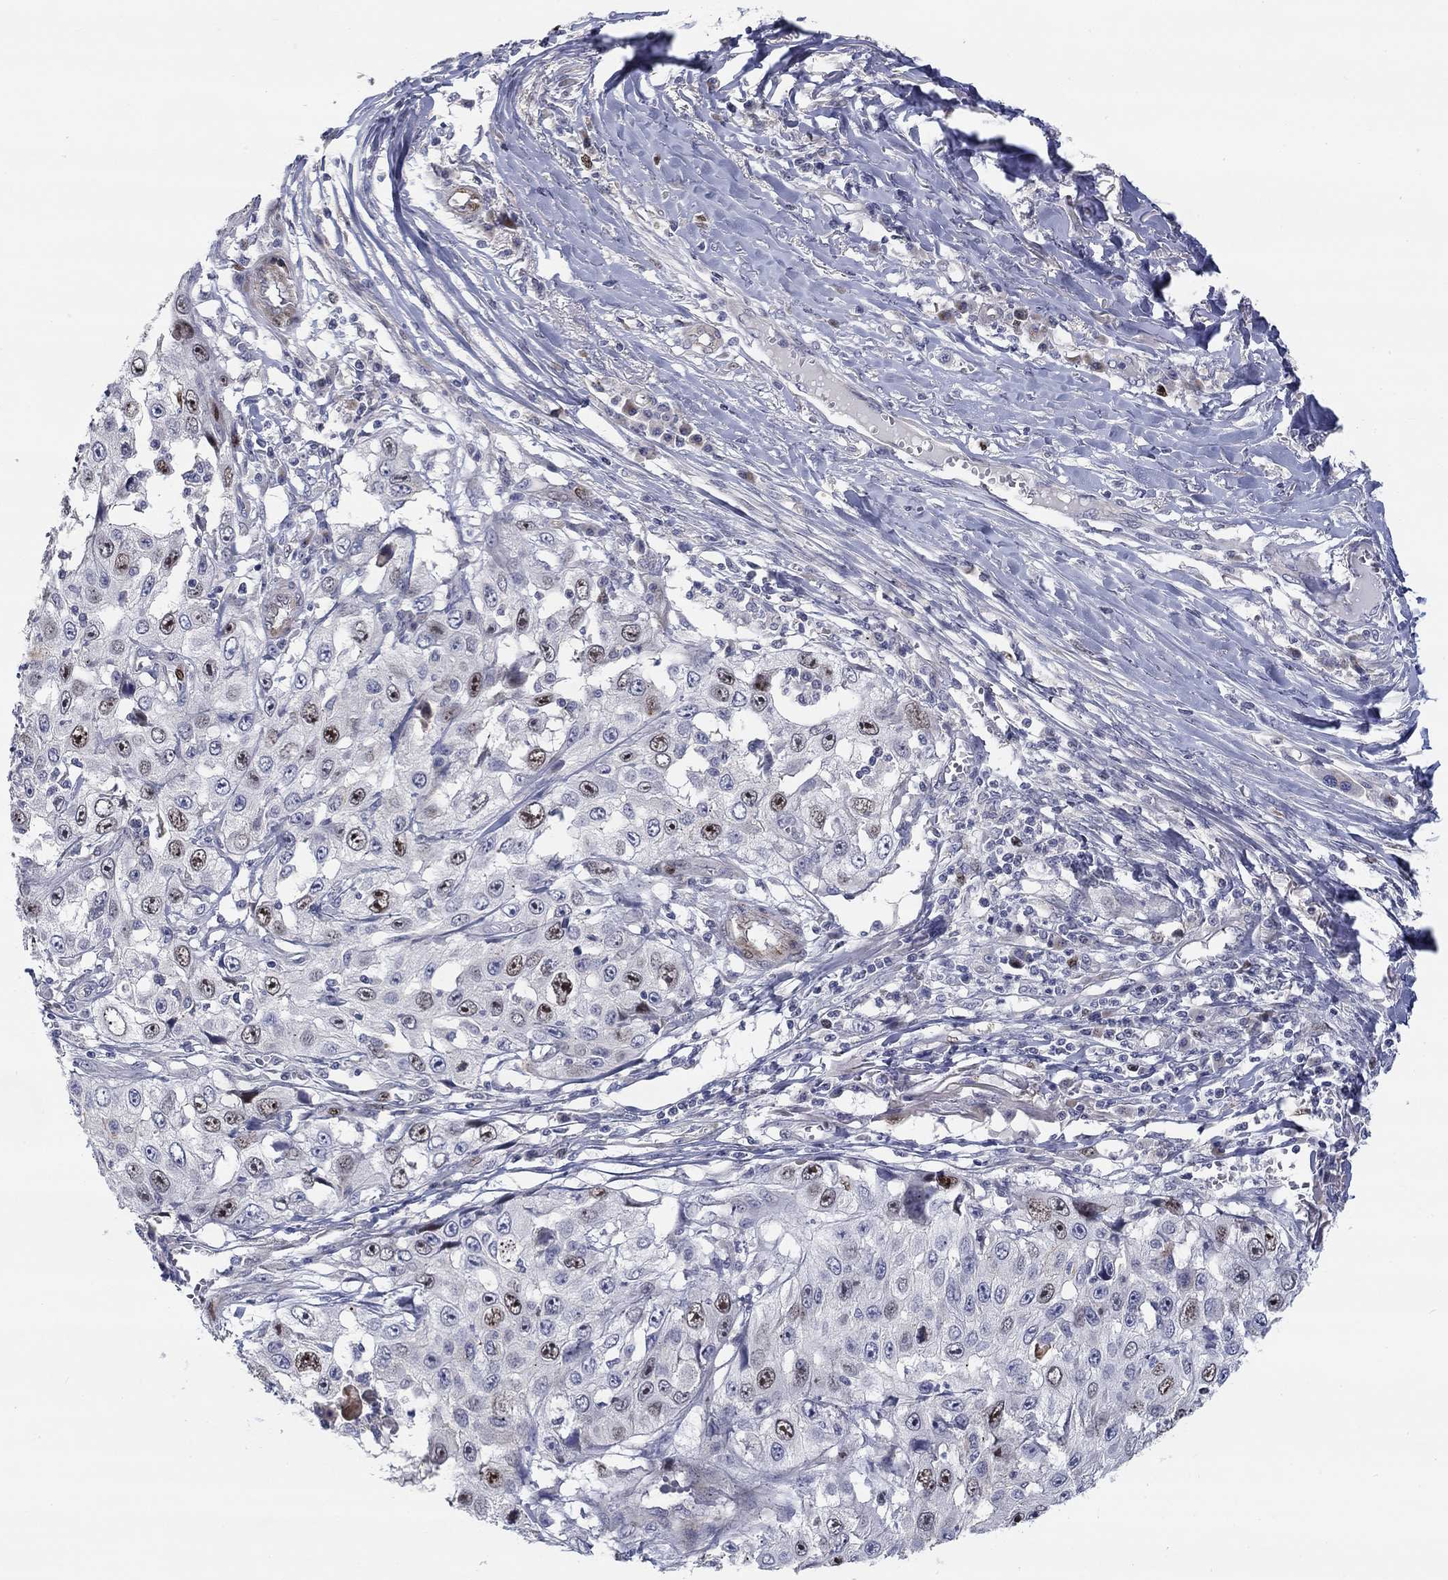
{"staining": {"intensity": "strong", "quantity": "<25%", "location": "nuclear"}, "tissue": "skin cancer", "cell_type": "Tumor cells", "image_type": "cancer", "snomed": [{"axis": "morphology", "description": "Squamous cell carcinoma, NOS"}, {"axis": "topography", "description": "Skin"}], "caption": "A micrograph showing strong nuclear expression in about <25% of tumor cells in skin squamous cell carcinoma, as visualized by brown immunohistochemical staining.", "gene": "PRC1", "patient": {"sex": "male", "age": 82}}